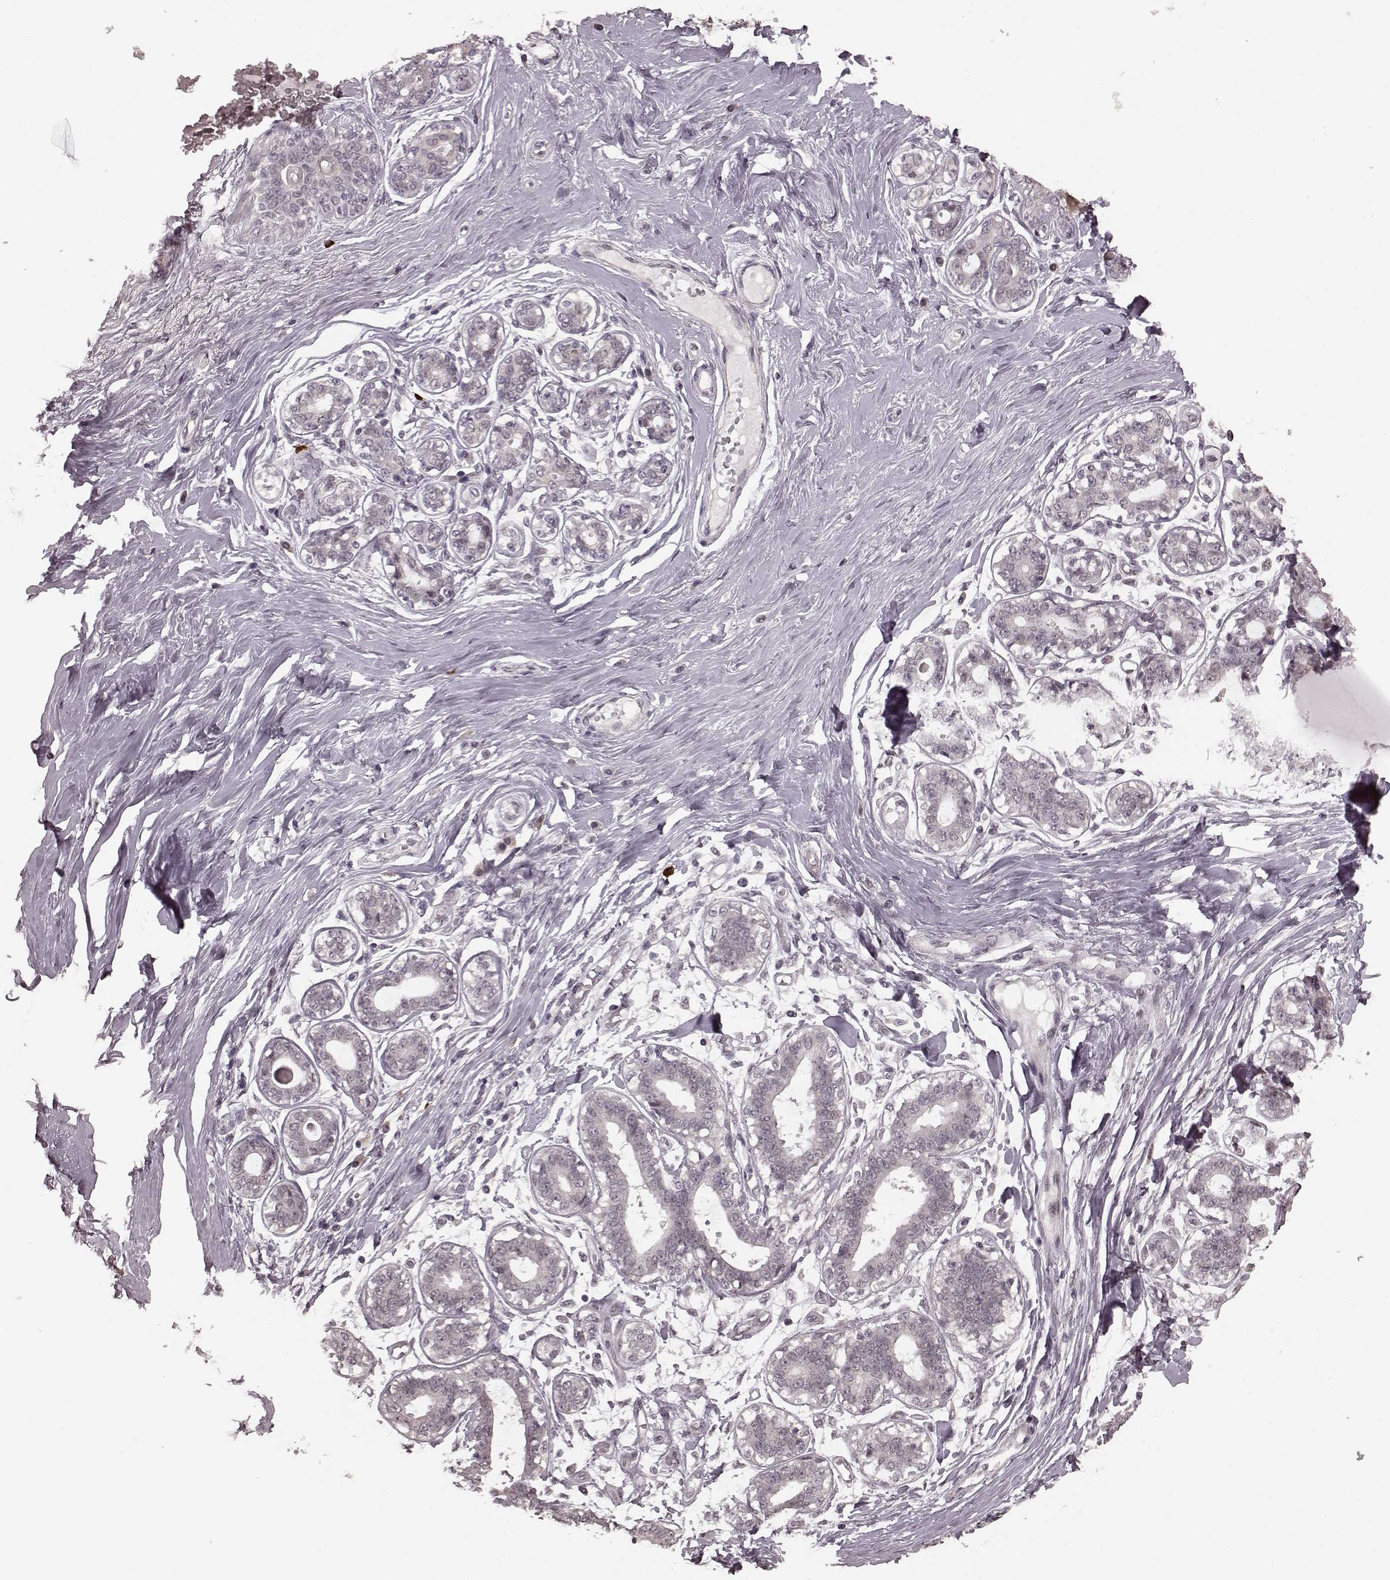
{"staining": {"intensity": "negative", "quantity": "none", "location": "none"}, "tissue": "breast", "cell_type": "Adipocytes", "image_type": "normal", "snomed": [{"axis": "morphology", "description": "Normal tissue, NOS"}, {"axis": "topography", "description": "Skin"}, {"axis": "topography", "description": "Breast"}], "caption": "IHC histopathology image of benign breast: human breast stained with DAB demonstrates no significant protein staining in adipocytes.", "gene": "PLCB4", "patient": {"sex": "female", "age": 43}}